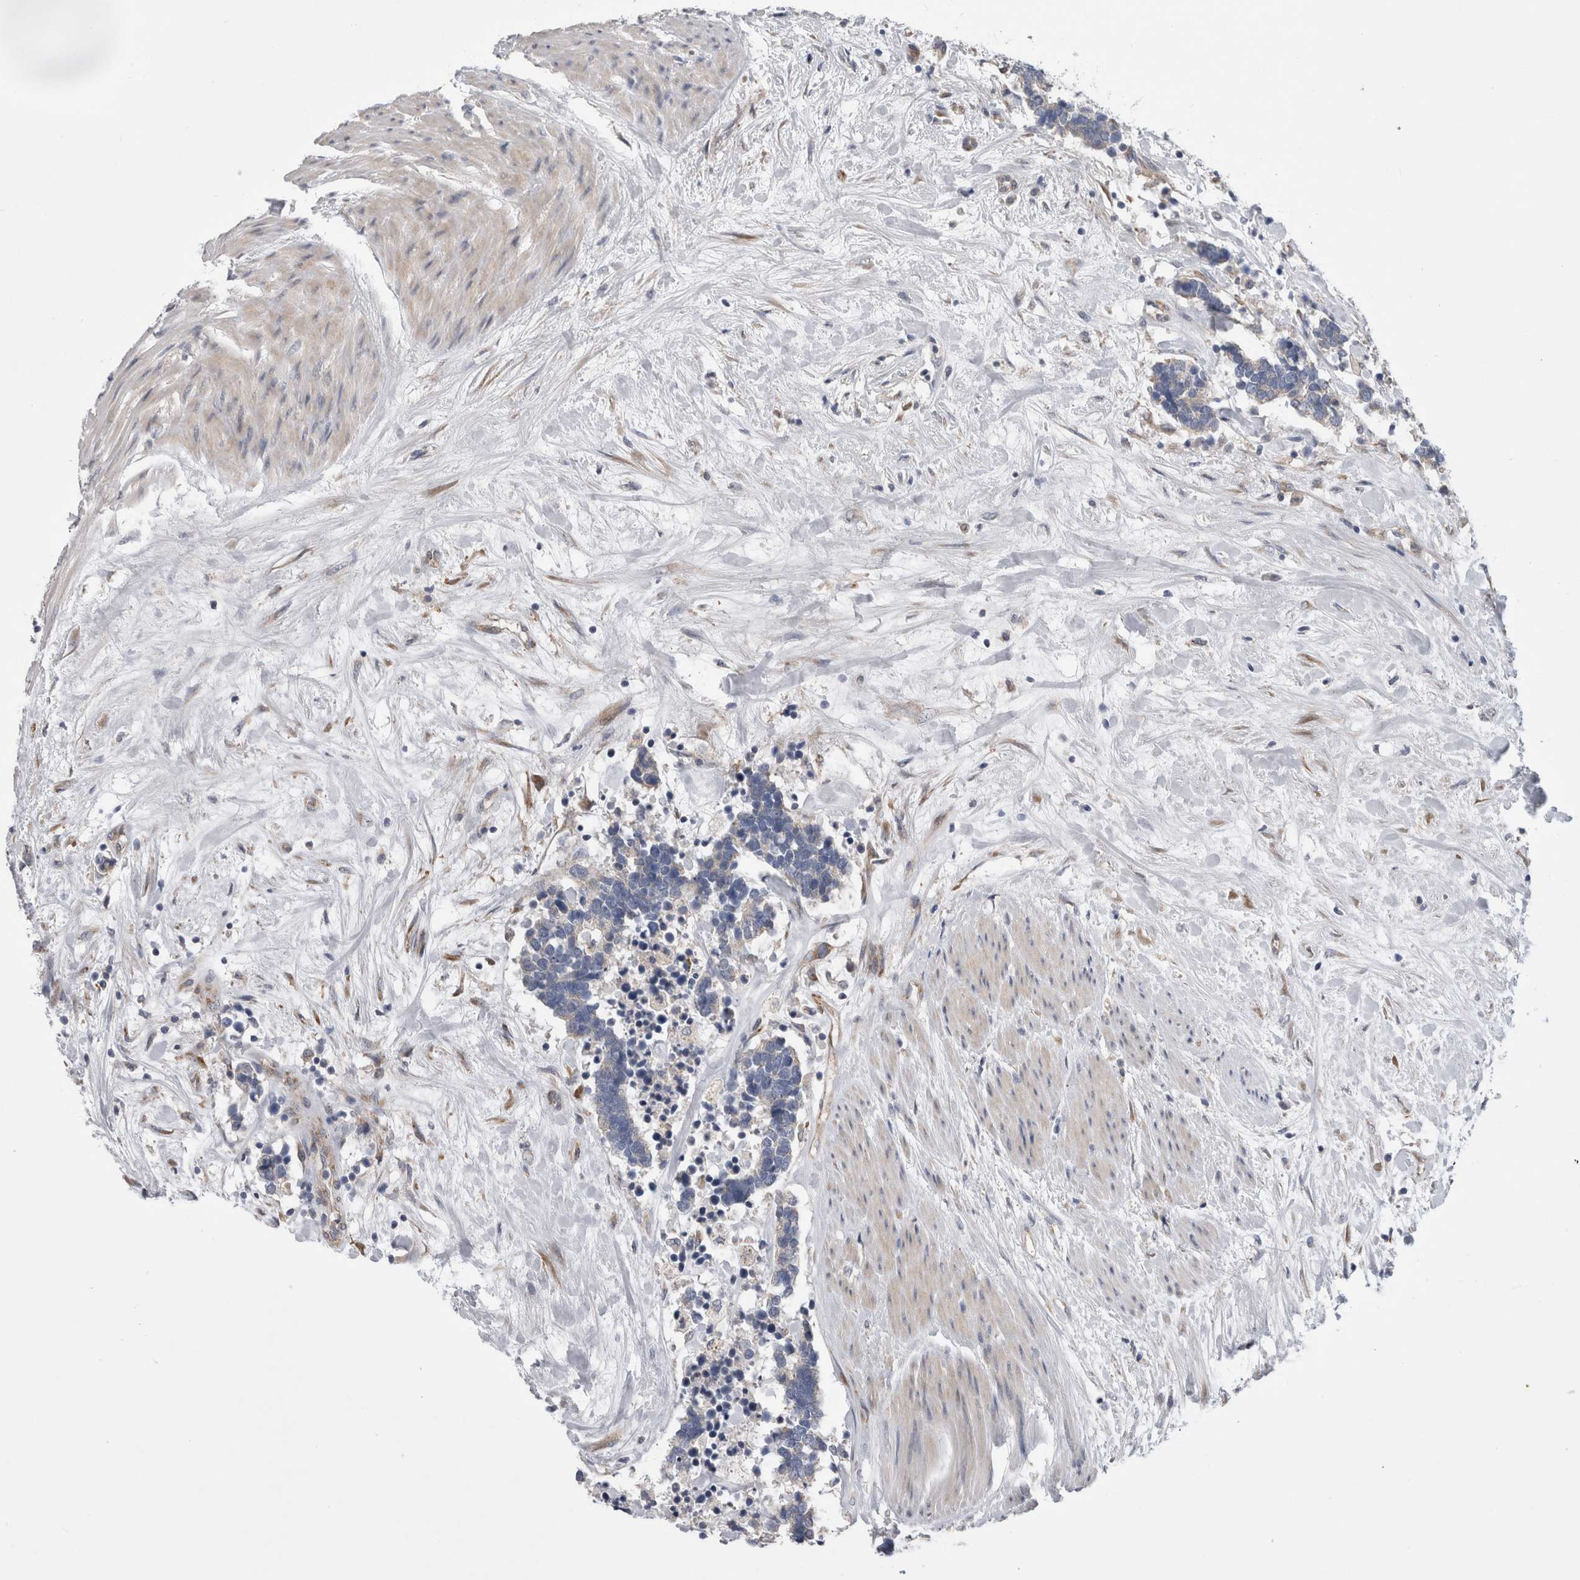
{"staining": {"intensity": "negative", "quantity": "none", "location": "none"}, "tissue": "carcinoid", "cell_type": "Tumor cells", "image_type": "cancer", "snomed": [{"axis": "morphology", "description": "Carcinoma, NOS"}, {"axis": "morphology", "description": "Carcinoid, malignant, NOS"}, {"axis": "topography", "description": "Urinary bladder"}], "caption": "DAB (3,3'-diaminobenzidine) immunohistochemical staining of carcinoid reveals no significant positivity in tumor cells. (DAB (3,3'-diaminobenzidine) IHC, high magnification).", "gene": "ARHGAP29", "patient": {"sex": "male", "age": 57}}